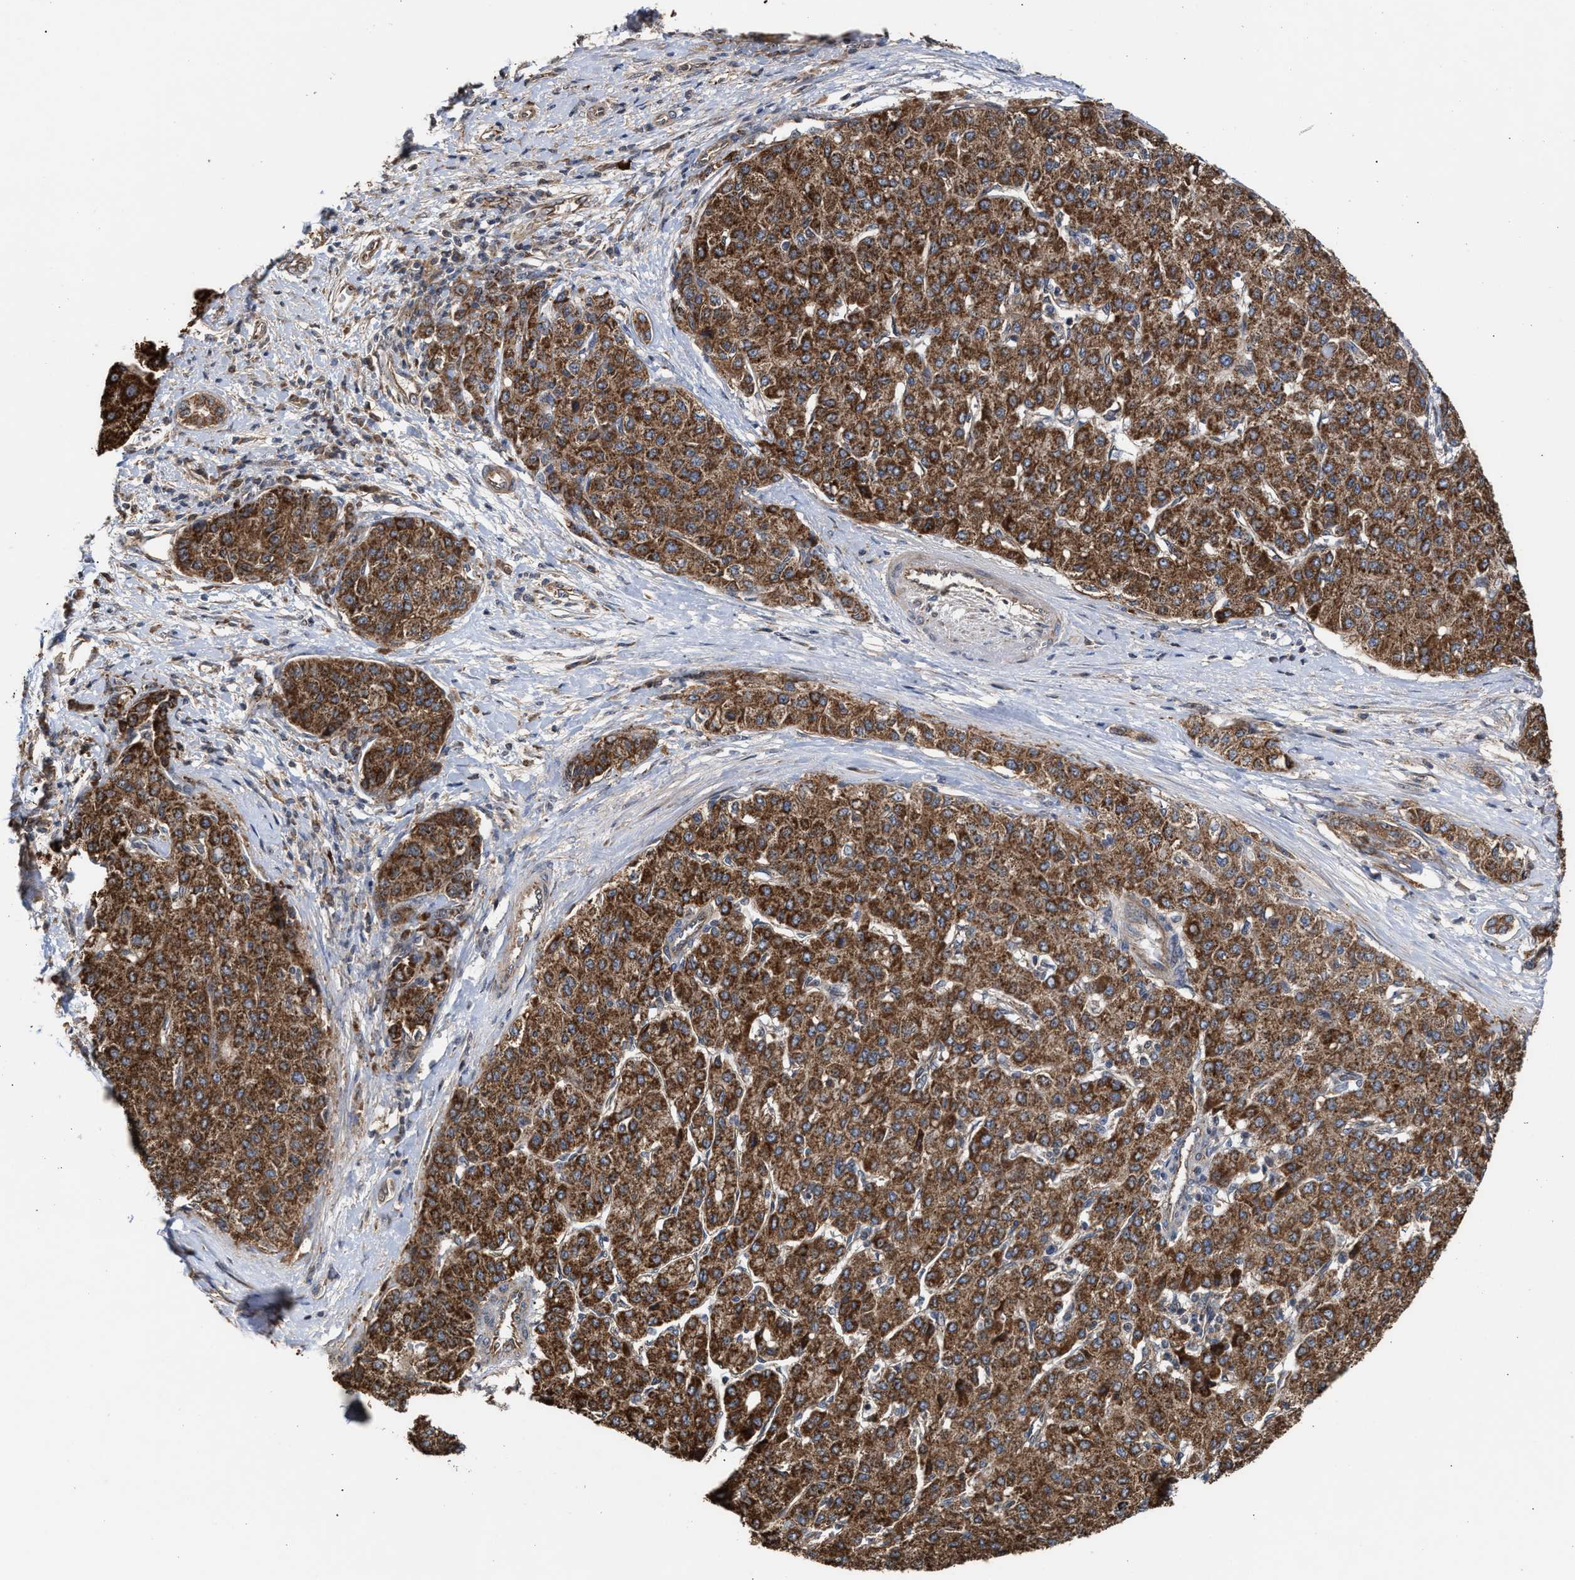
{"staining": {"intensity": "strong", "quantity": ">75%", "location": "cytoplasmic/membranous"}, "tissue": "liver cancer", "cell_type": "Tumor cells", "image_type": "cancer", "snomed": [{"axis": "morphology", "description": "Carcinoma, Hepatocellular, NOS"}, {"axis": "topography", "description": "Liver"}], "caption": "Protein staining of liver cancer tissue exhibits strong cytoplasmic/membranous positivity in about >75% of tumor cells.", "gene": "EXOSC2", "patient": {"sex": "male", "age": 65}}